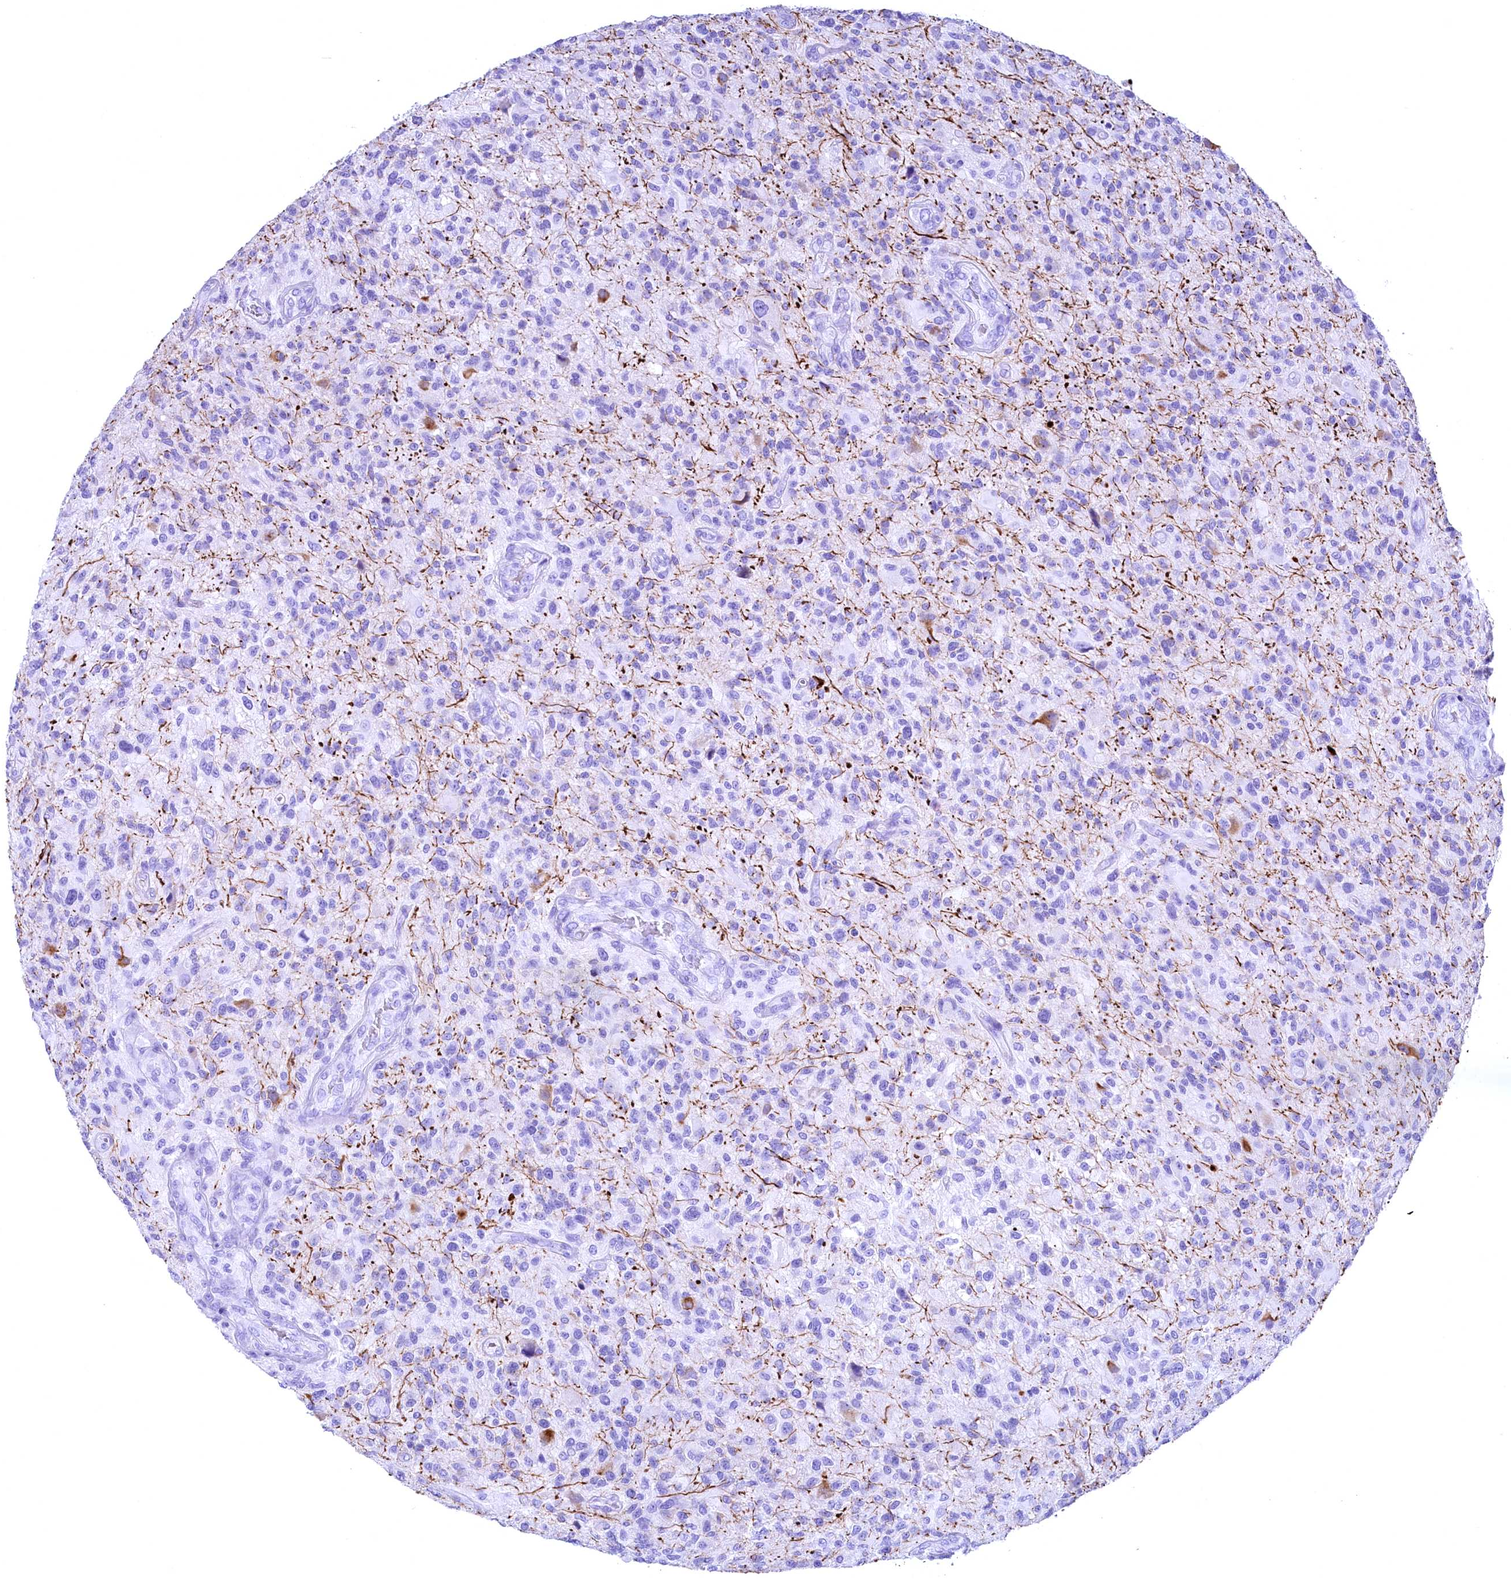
{"staining": {"intensity": "negative", "quantity": "none", "location": "none"}, "tissue": "glioma", "cell_type": "Tumor cells", "image_type": "cancer", "snomed": [{"axis": "morphology", "description": "Glioma, malignant, High grade"}, {"axis": "topography", "description": "Brain"}], "caption": "High magnification brightfield microscopy of glioma stained with DAB (3,3'-diaminobenzidine) (brown) and counterstained with hematoxylin (blue): tumor cells show no significant positivity.", "gene": "SKIDA1", "patient": {"sex": "male", "age": 47}}